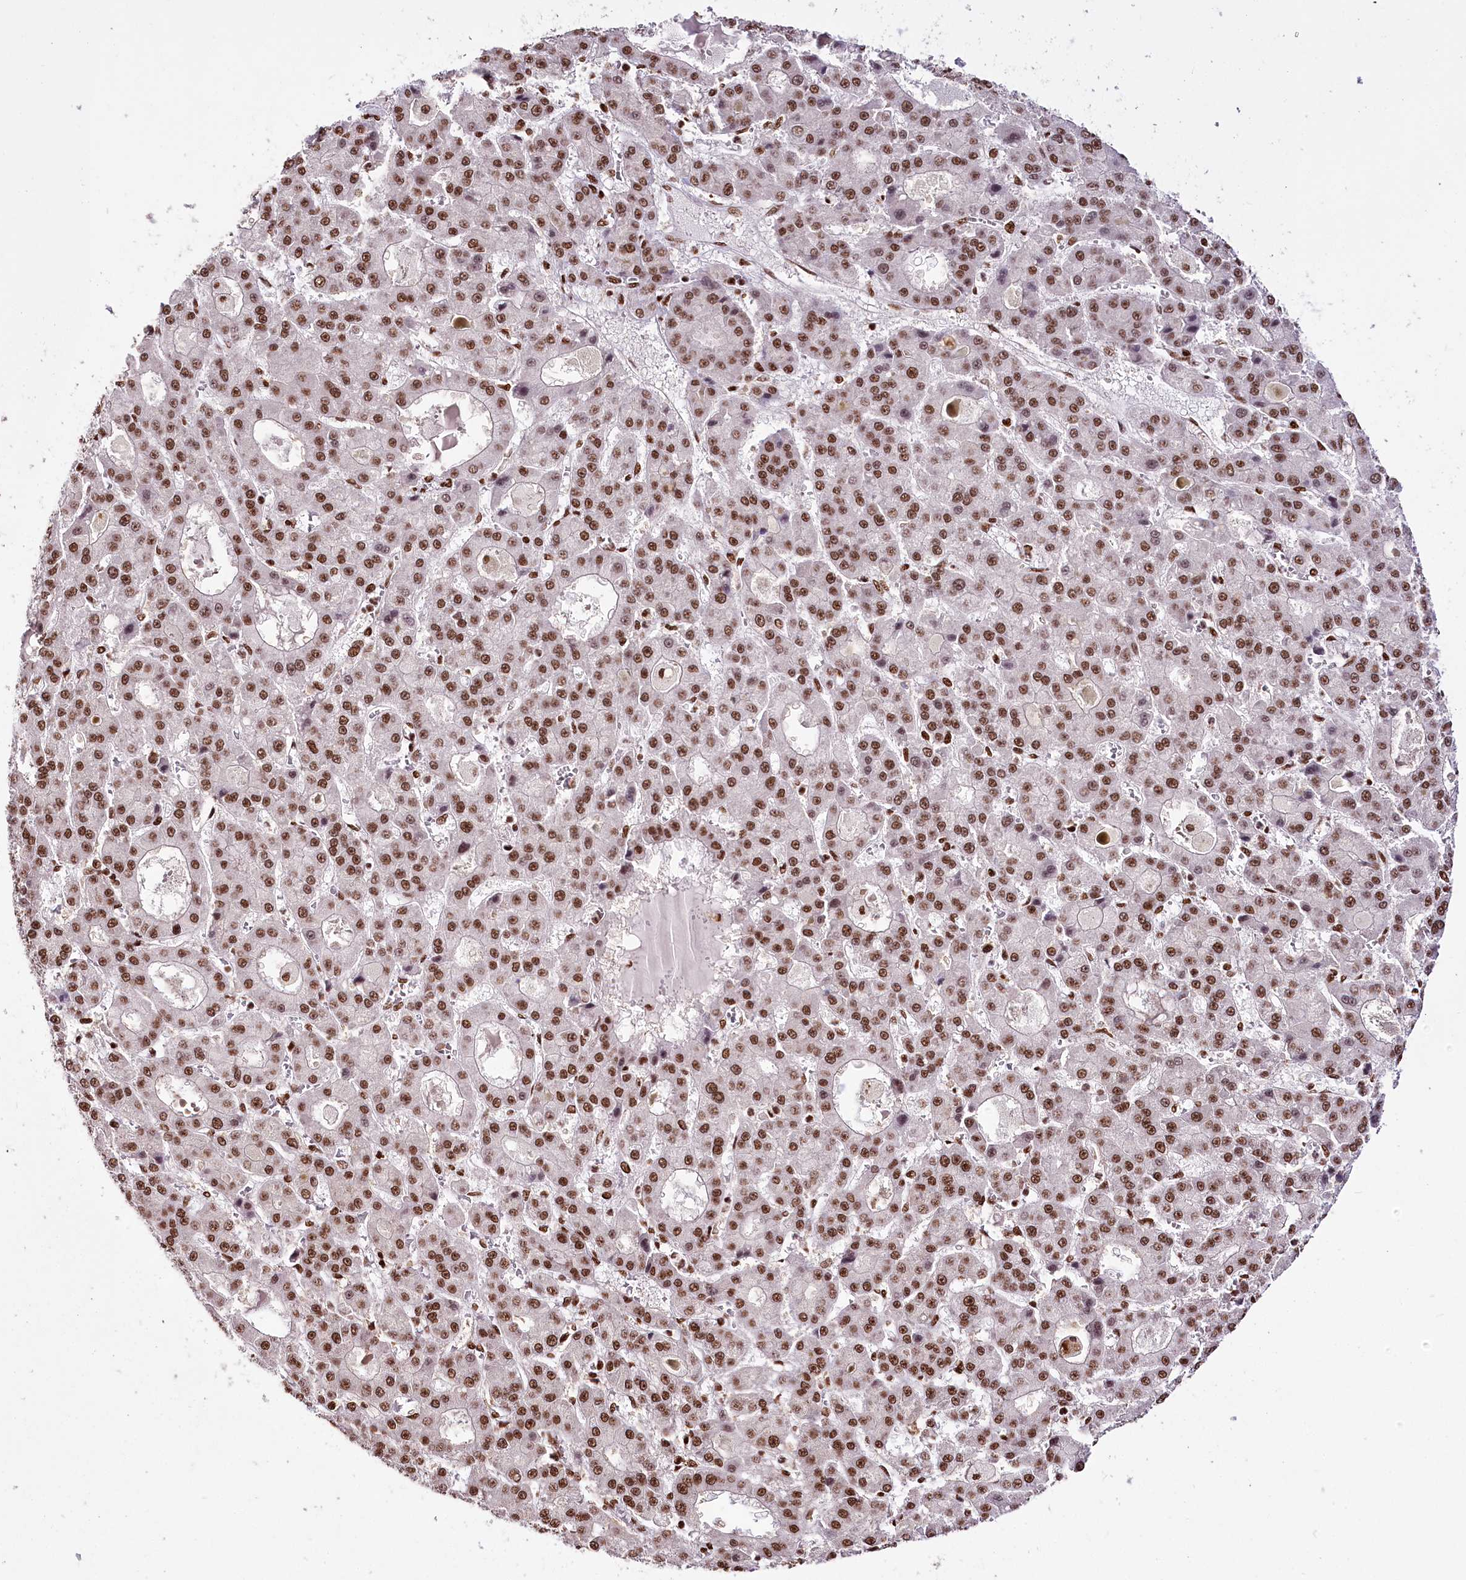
{"staining": {"intensity": "strong", "quantity": ">75%", "location": "nuclear"}, "tissue": "liver cancer", "cell_type": "Tumor cells", "image_type": "cancer", "snomed": [{"axis": "morphology", "description": "Carcinoma, Hepatocellular, NOS"}, {"axis": "topography", "description": "Liver"}], "caption": "Liver hepatocellular carcinoma stained with immunohistochemistry demonstrates strong nuclear positivity in about >75% of tumor cells.", "gene": "SMARCE1", "patient": {"sex": "male", "age": 70}}